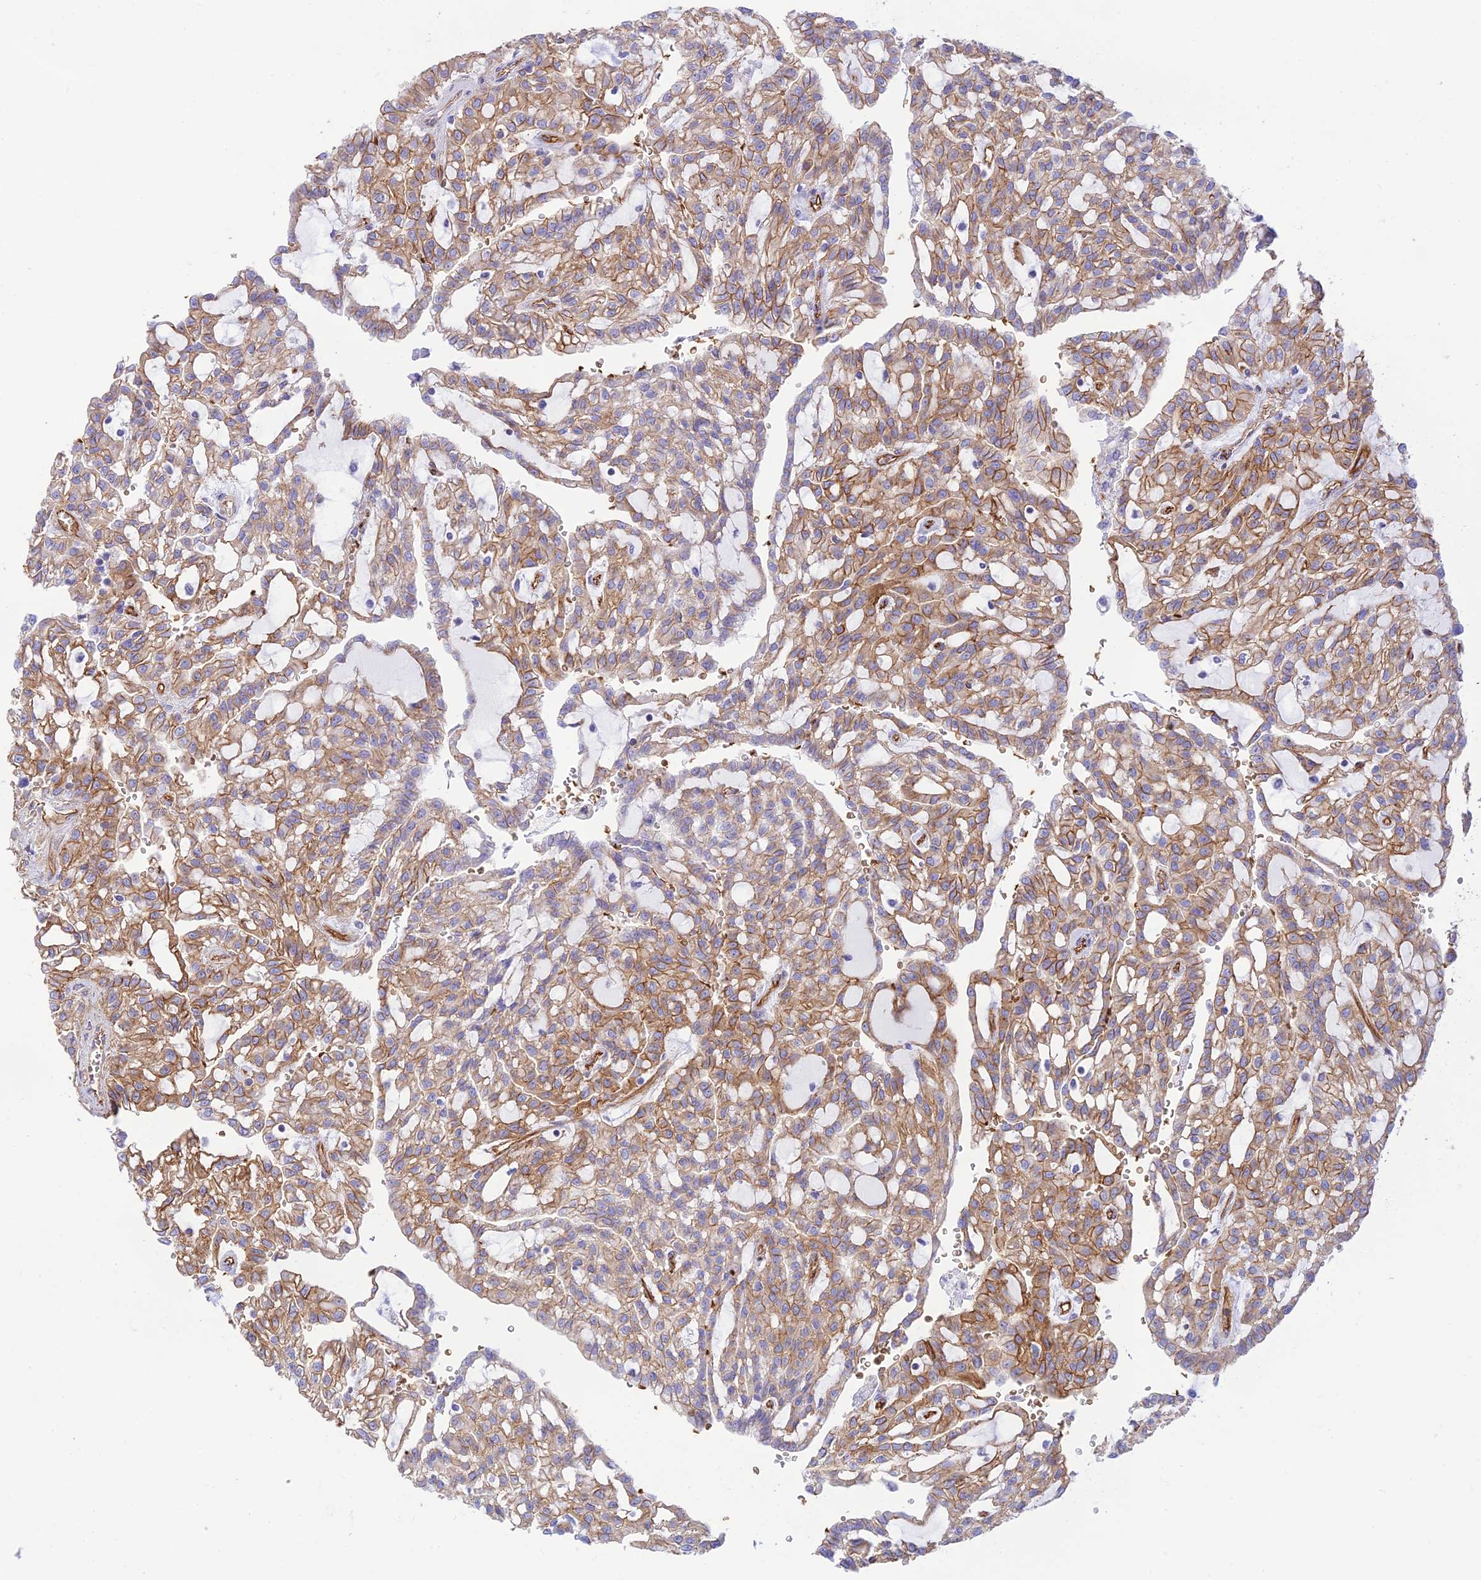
{"staining": {"intensity": "moderate", "quantity": "25%-75%", "location": "cytoplasmic/membranous"}, "tissue": "renal cancer", "cell_type": "Tumor cells", "image_type": "cancer", "snomed": [{"axis": "morphology", "description": "Adenocarcinoma, NOS"}, {"axis": "topography", "description": "Kidney"}], "caption": "A brown stain shows moderate cytoplasmic/membranous positivity of a protein in renal adenocarcinoma tumor cells.", "gene": "YPEL5", "patient": {"sex": "male", "age": 63}}